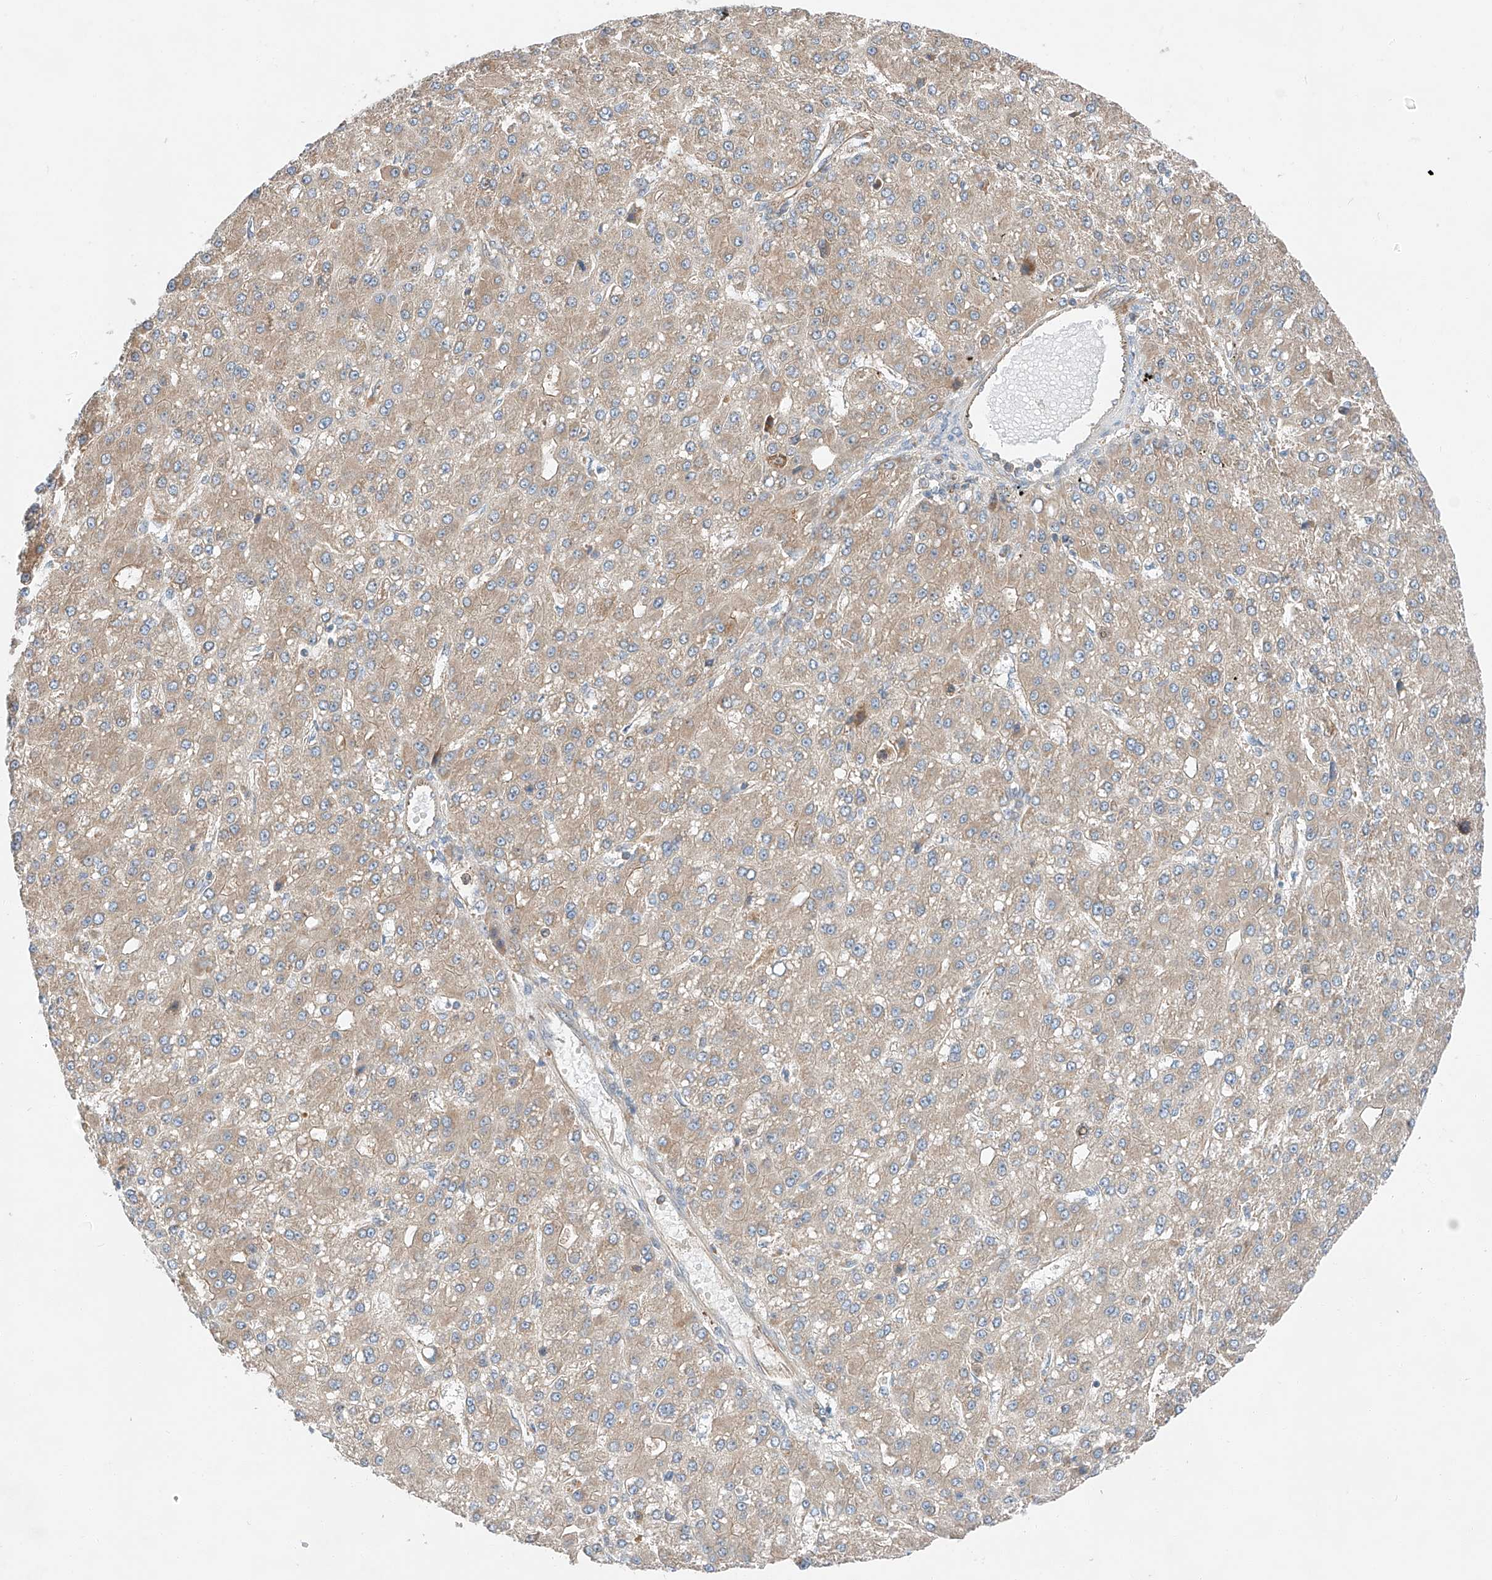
{"staining": {"intensity": "weak", "quantity": ">75%", "location": "cytoplasmic/membranous"}, "tissue": "liver cancer", "cell_type": "Tumor cells", "image_type": "cancer", "snomed": [{"axis": "morphology", "description": "Carcinoma, Hepatocellular, NOS"}, {"axis": "topography", "description": "Liver"}], "caption": "Tumor cells display weak cytoplasmic/membranous expression in about >75% of cells in liver cancer (hepatocellular carcinoma). (DAB = brown stain, brightfield microscopy at high magnification).", "gene": "RUSC1", "patient": {"sex": "male", "age": 67}}